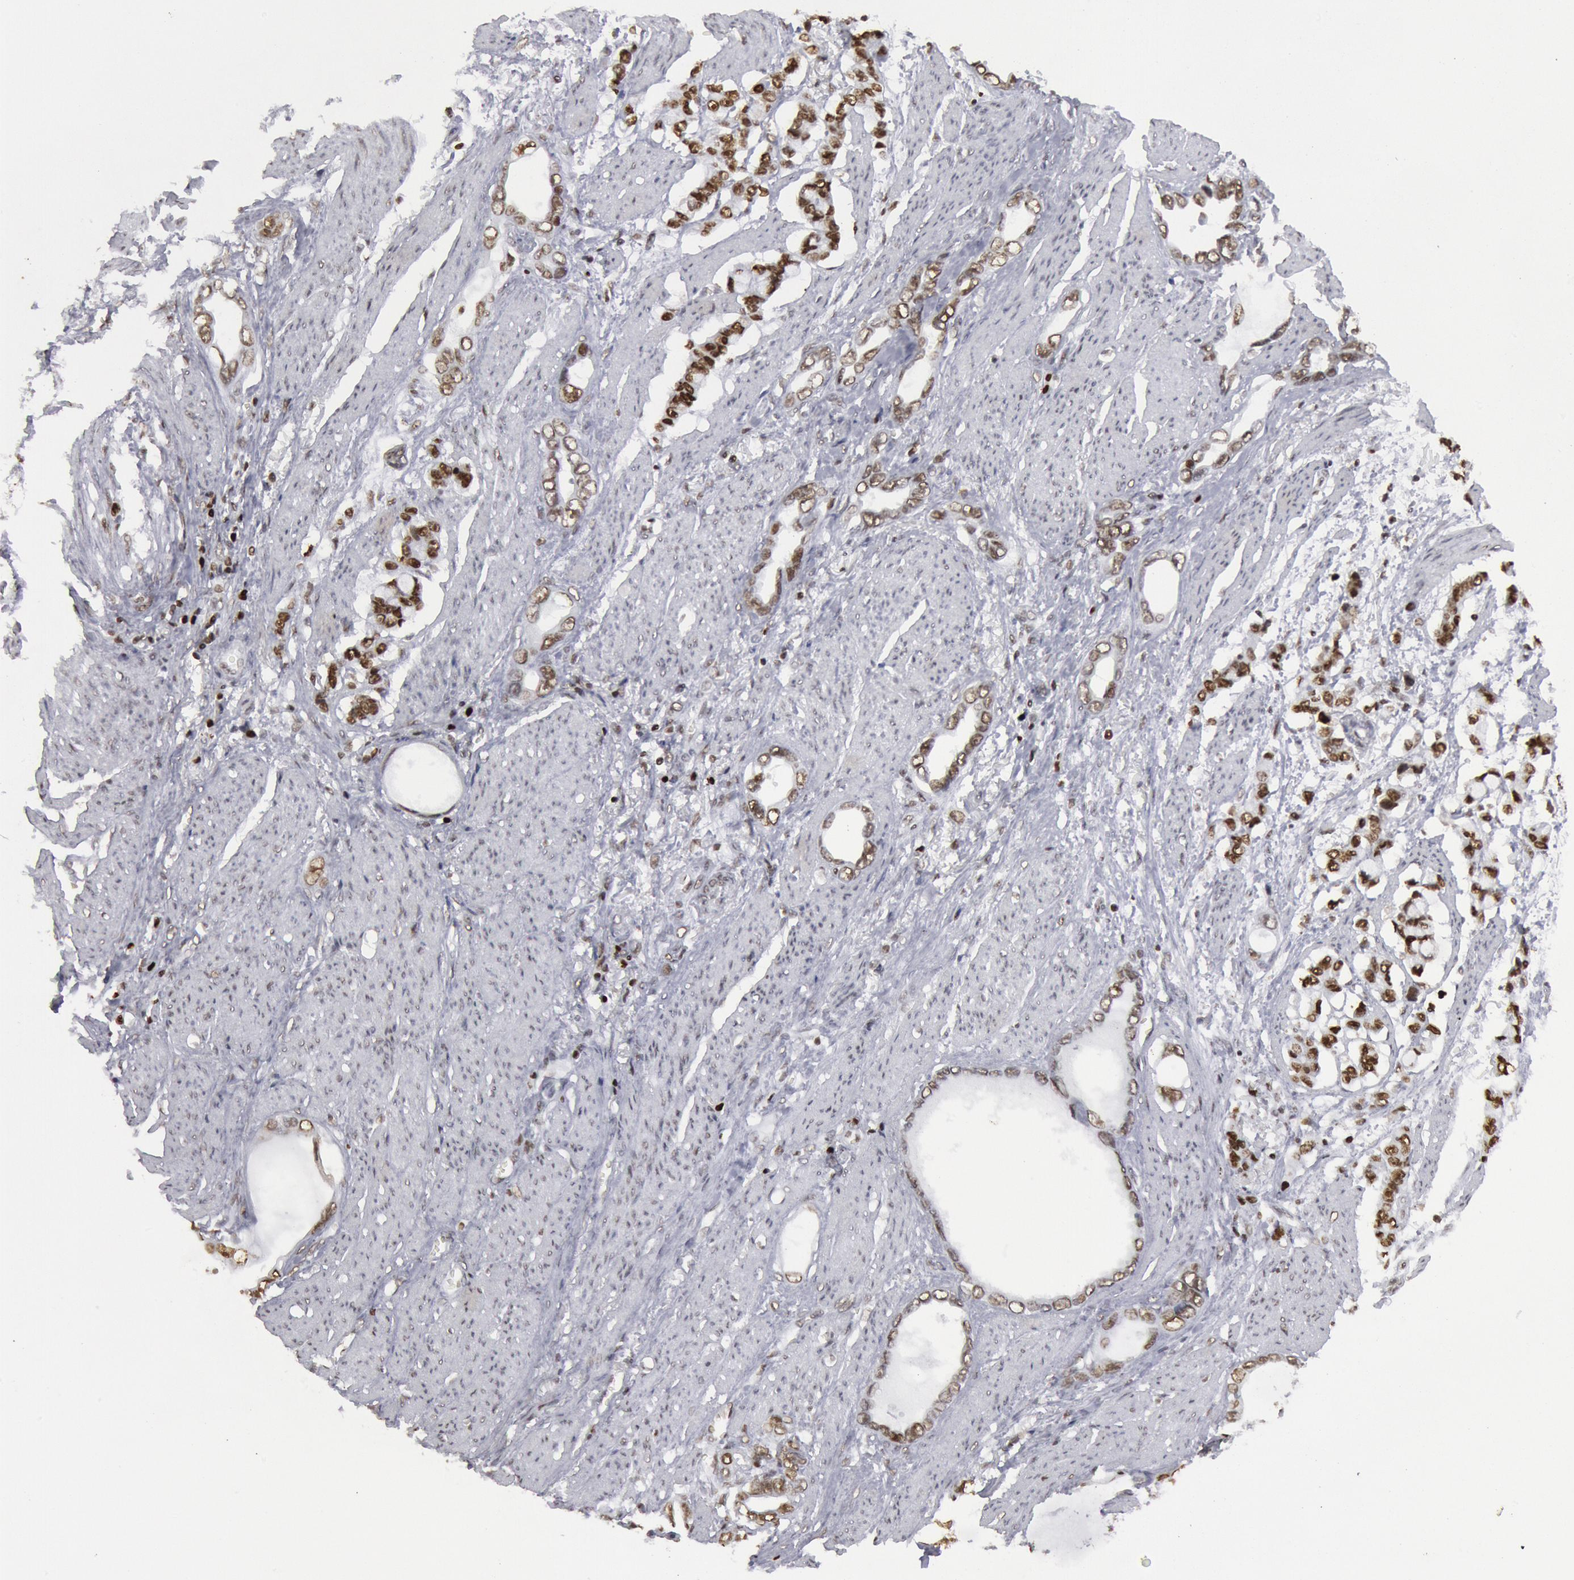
{"staining": {"intensity": "strong", "quantity": "25%-75%", "location": "nuclear"}, "tissue": "stomach cancer", "cell_type": "Tumor cells", "image_type": "cancer", "snomed": [{"axis": "morphology", "description": "Adenocarcinoma, NOS"}, {"axis": "topography", "description": "Stomach"}], "caption": "Tumor cells exhibit high levels of strong nuclear positivity in approximately 25%-75% of cells in stomach cancer (adenocarcinoma).", "gene": "SUB1", "patient": {"sex": "male", "age": 78}}